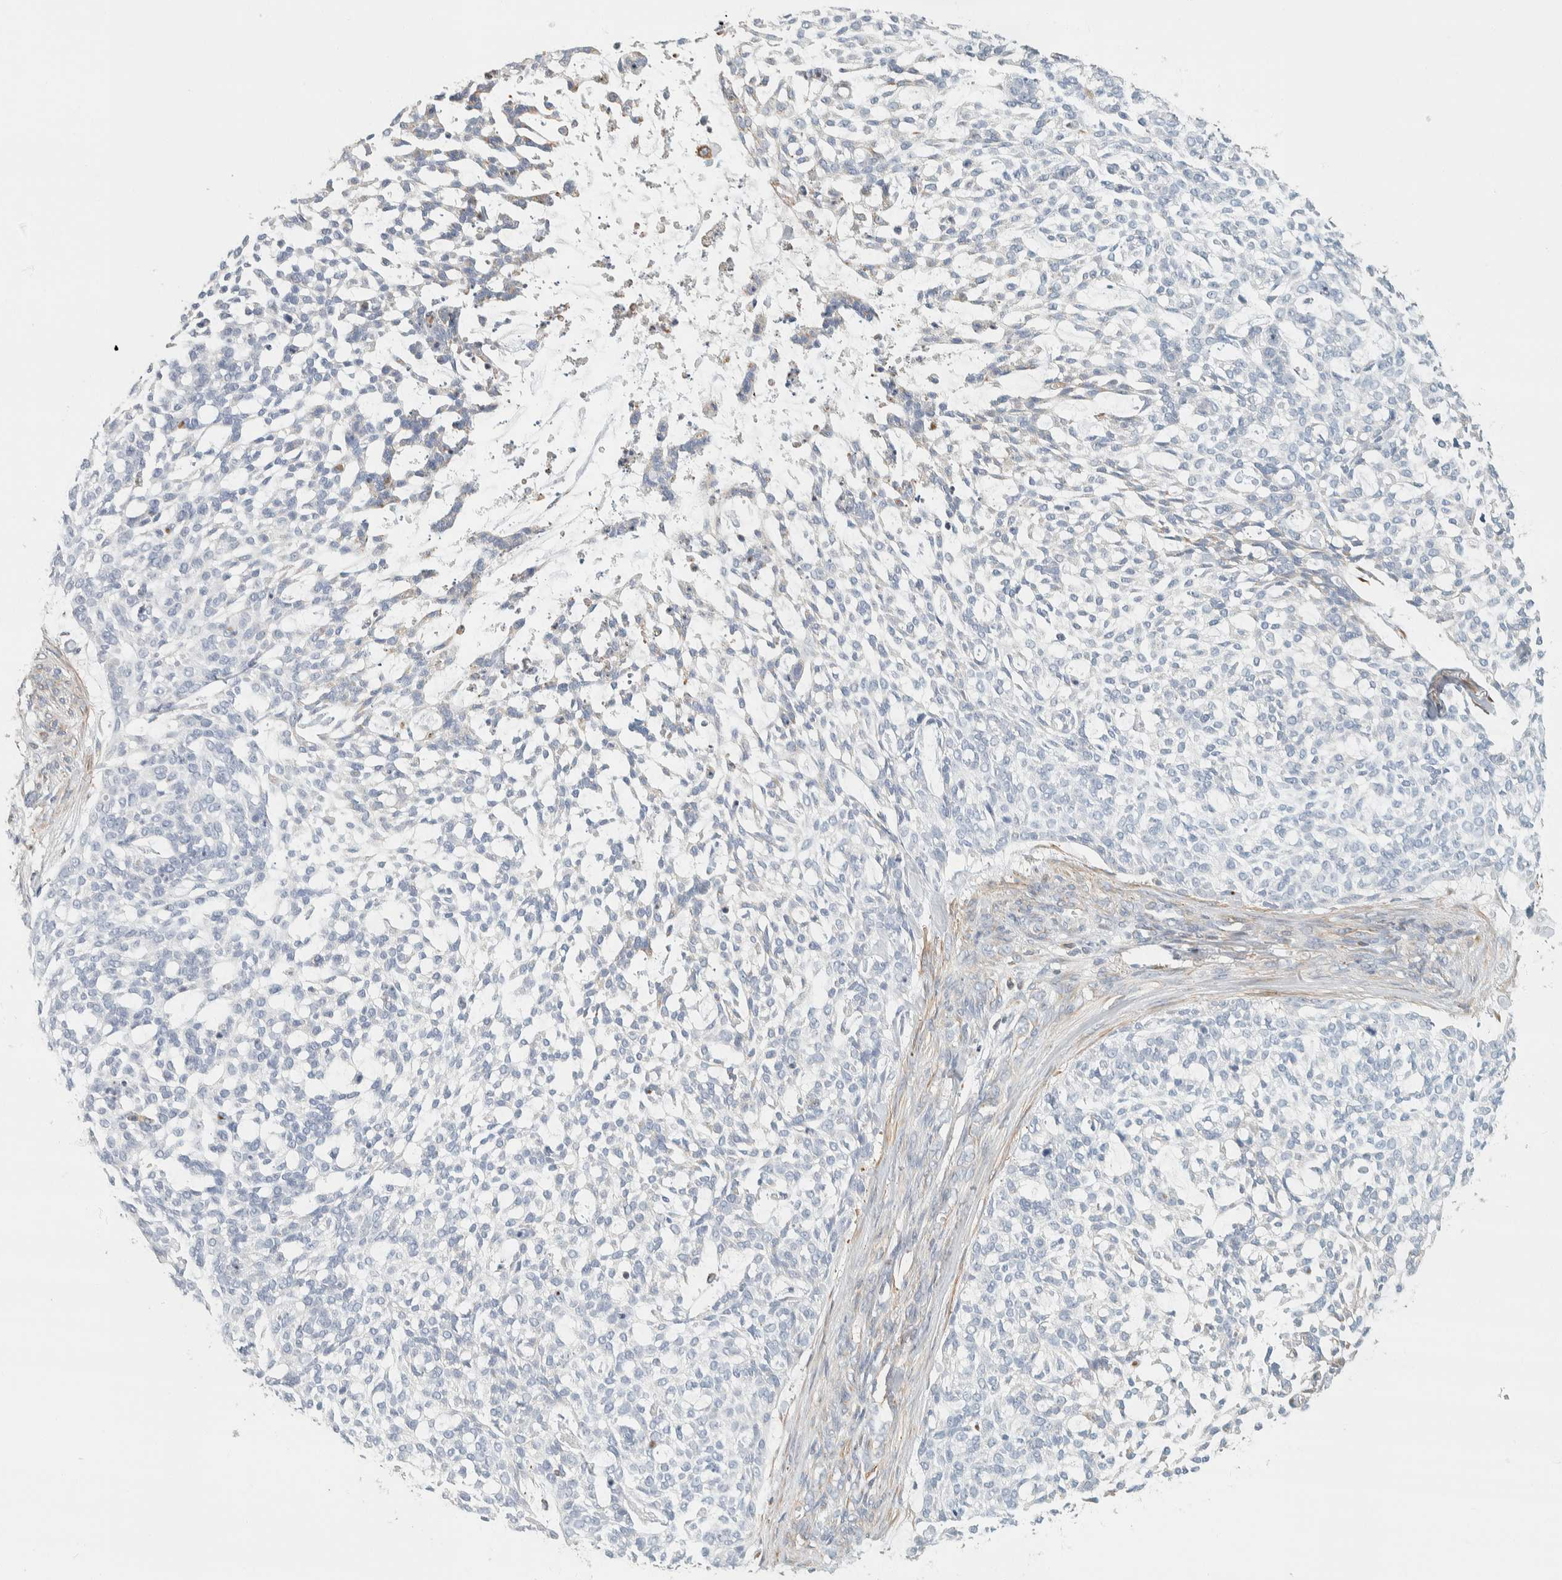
{"staining": {"intensity": "negative", "quantity": "none", "location": "none"}, "tissue": "skin cancer", "cell_type": "Tumor cells", "image_type": "cancer", "snomed": [{"axis": "morphology", "description": "Basal cell carcinoma"}, {"axis": "topography", "description": "Skin"}], "caption": "A micrograph of human skin cancer is negative for staining in tumor cells.", "gene": "CDR2", "patient": {"sex": "female", "age": 64}}